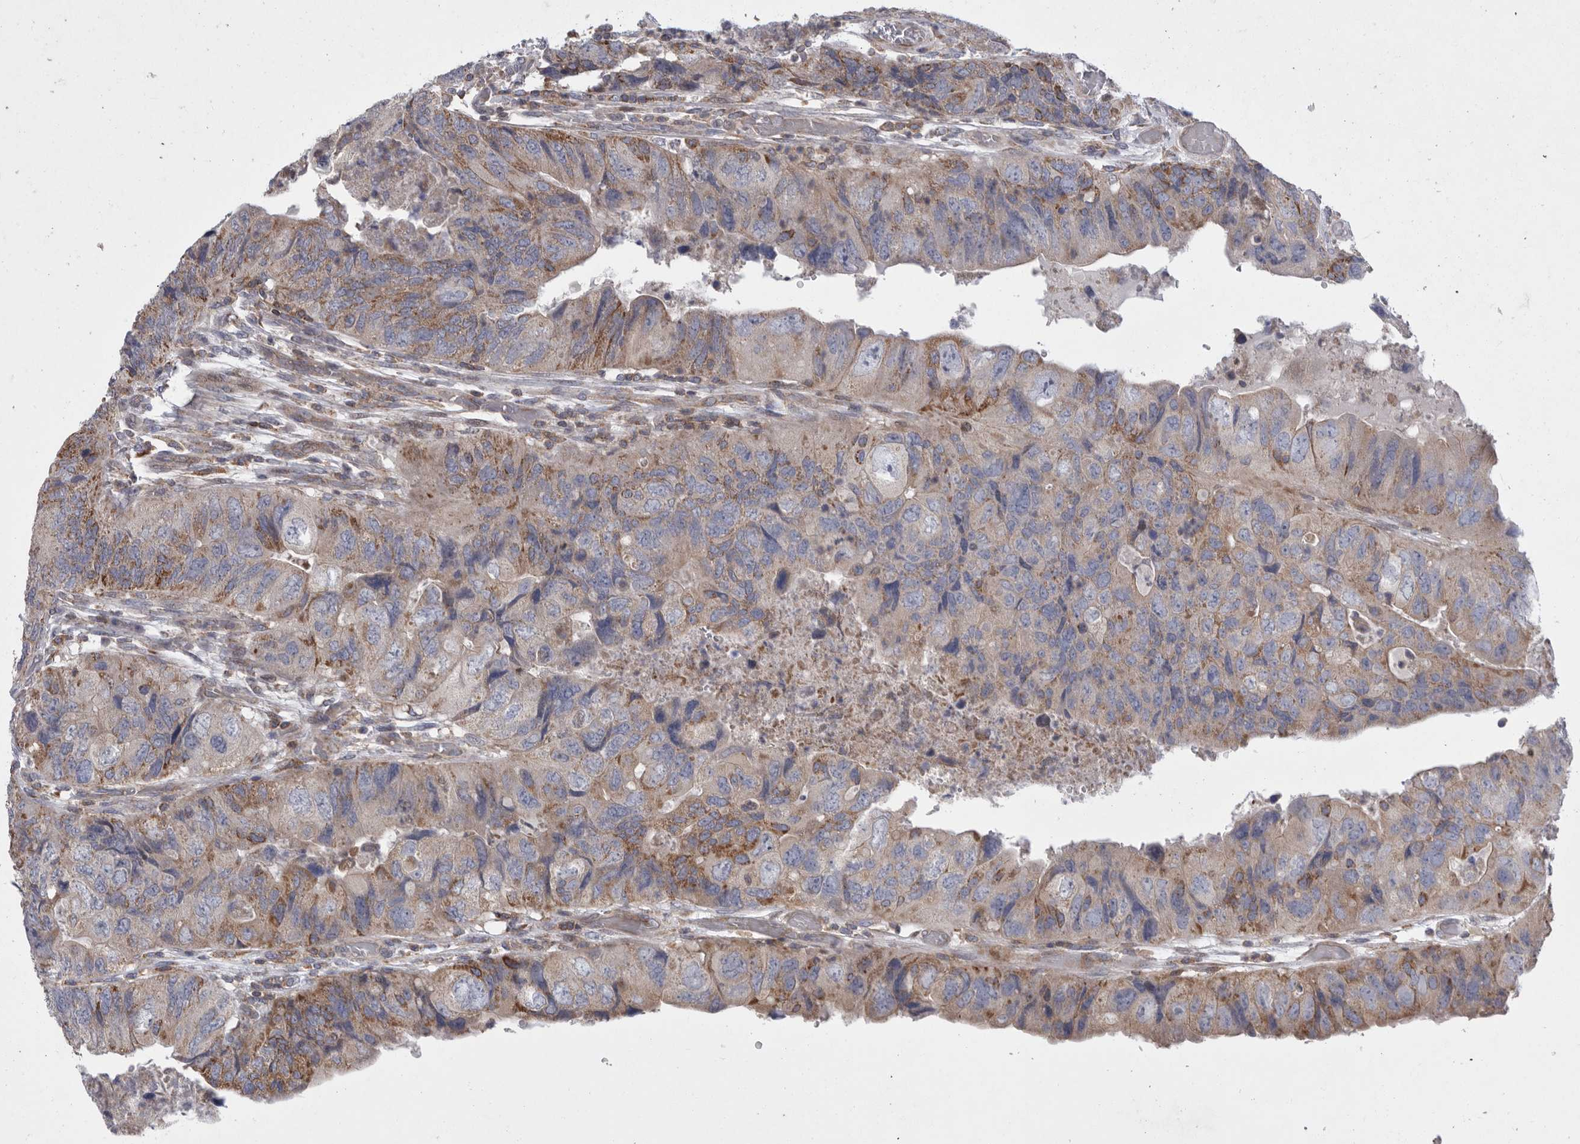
{"staining": {"intensity": "moderate", "quantity": "25%-75%", "location": "cytoplasmic/membranous"}, "tissue": "colorectal cancer", "cell_type": "Tumor cells", "image_type": "cancer", "snomed": [{"axis": "morphology", "description": "Adenocarcinoma, NOS"}, {"axis": "topography", "description": "Rectum"}], "caption": "High-power microscopy captured an immunohistochemistry (IHC) micrograph of colorectal cancer (adenocarcinoma), revealing moderate cytoplasmic/membranous positivity in about 25%-75% of tumor cells. The staining is performed using DAB brown chromogen to label protein expression. The nuclei are counter-stained blue using hematoxylin.", "gene": "MPZL1", "patient": {"sex": "male", "age": 63}}